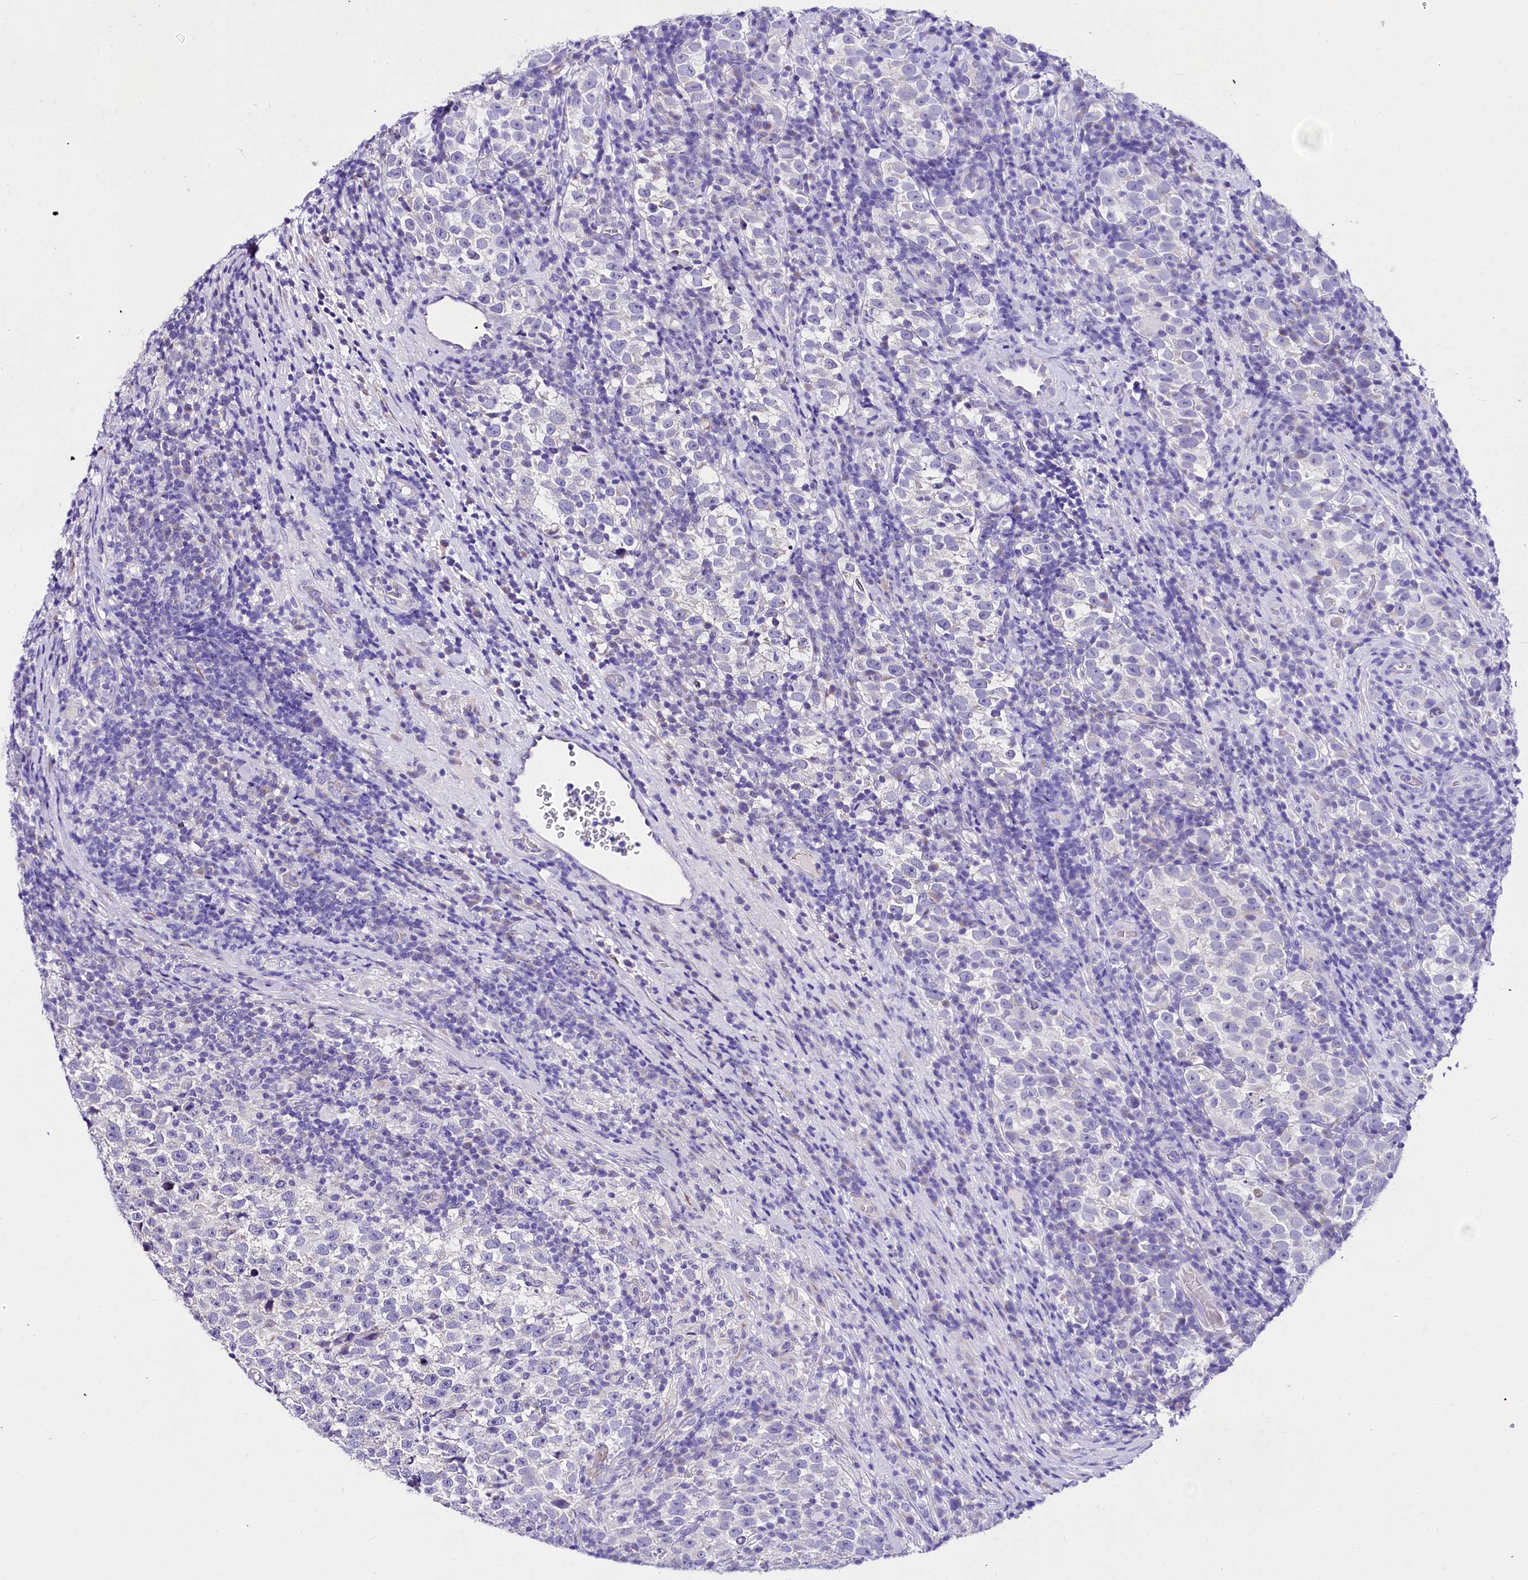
{"staining": {"intensity": "negative", "quantity": "none", "location": "none"}, "tissue": "testis cancer", "cell_type": "Tumor cells", "image_type": "cancer", "snomed": [{"axis": "morphology", "description": "Normal tissue, NOS"}, {"axis": "morphology", "description": "Seminoma, NOS"}, {"axis": "topography", "description": "Testis"}], "caption": "Micrograph shows no protein expression in tumor cells of testis cancer tissue. Nuclei are stained in blue.", "gene": "A2ML1", "patient": {"sex": "male", "age": 43}}